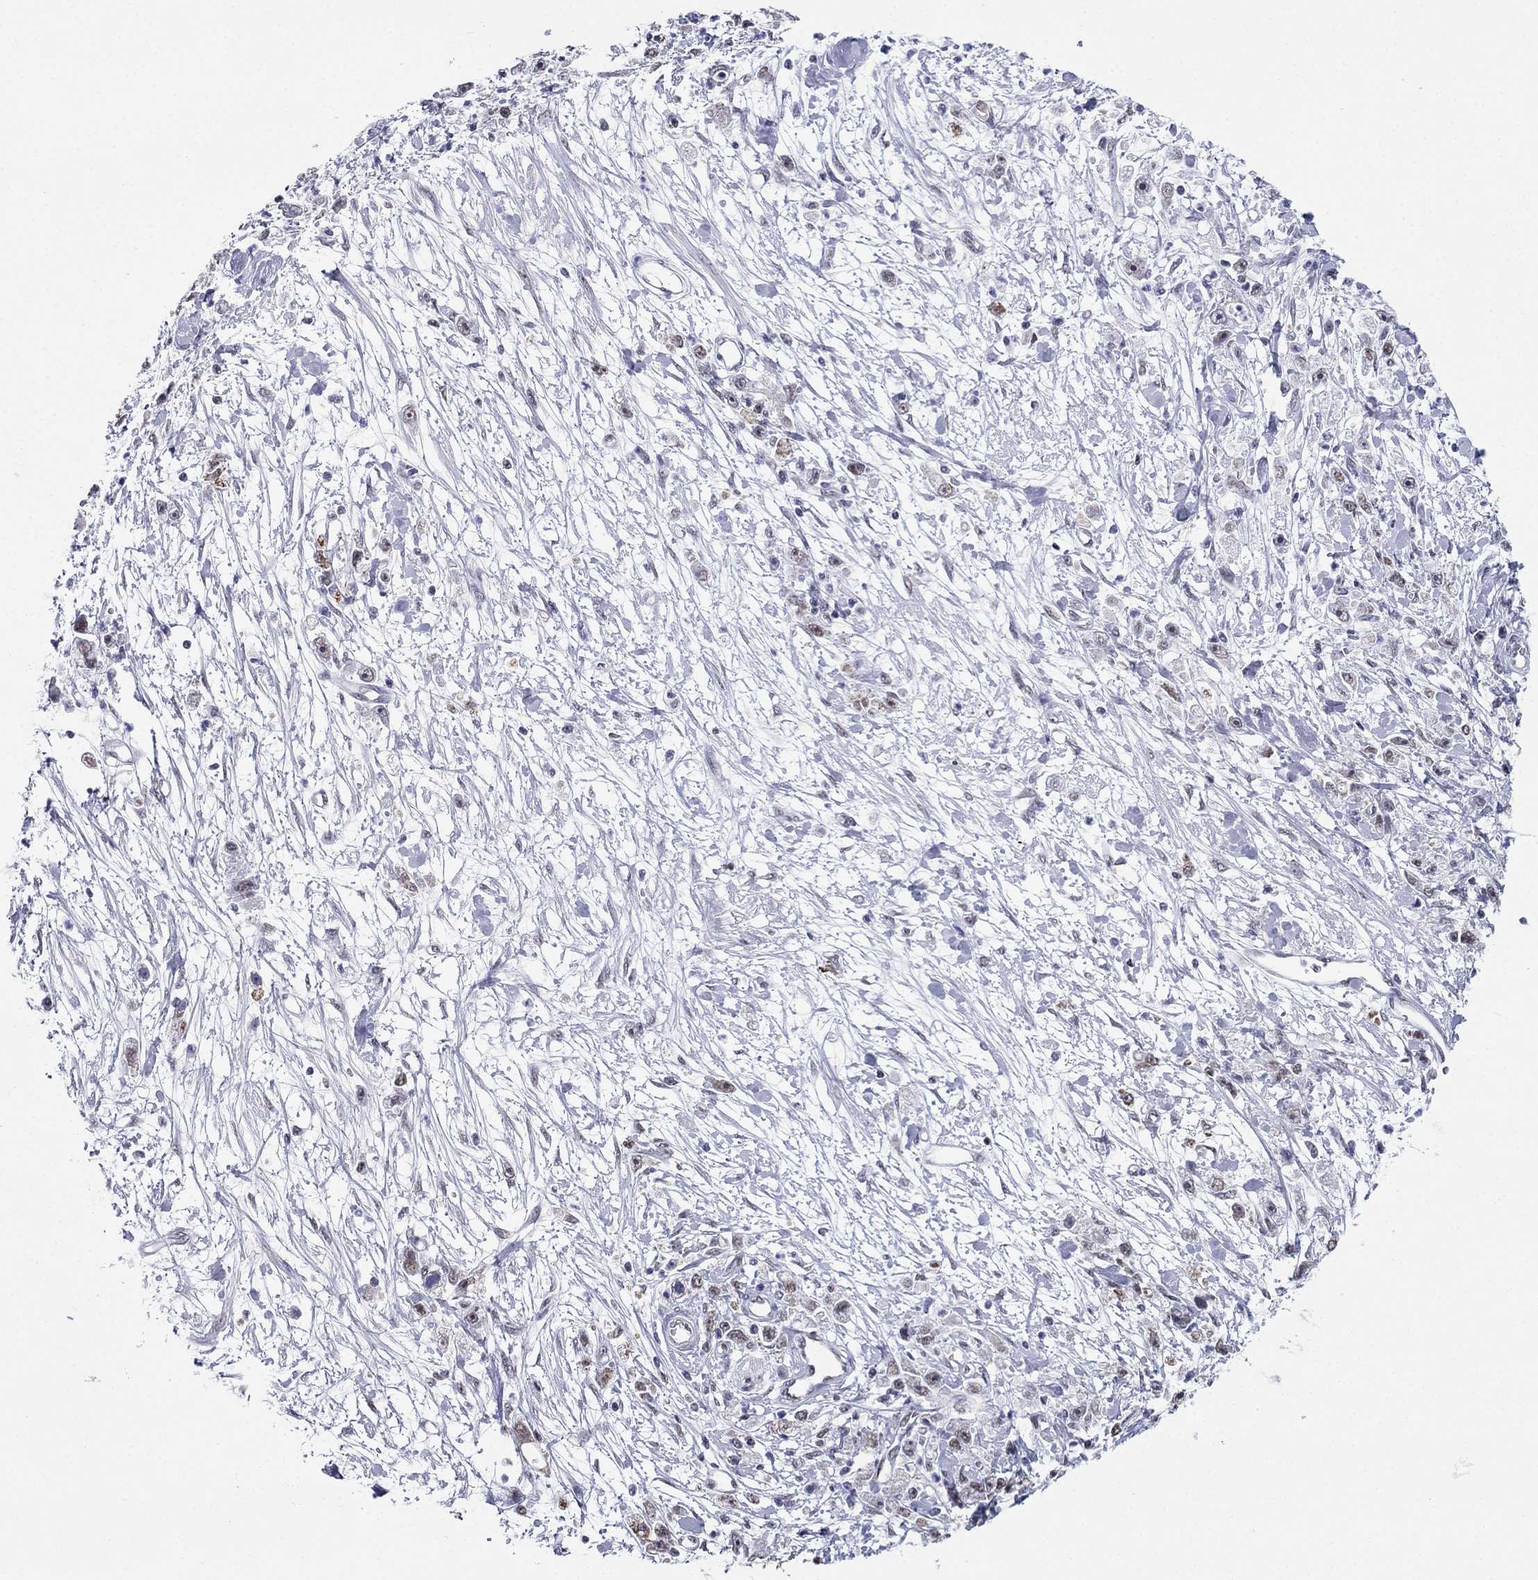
{"staining": {"intensity": "negative", "quantity": "none", "location": "none"}, "tissue": "stomach cancer", "cell_type": "Tumor cells", "image_type": "cancer", "snomed": [{"axis": "morphology", "description": "Adenocarcinoma, NOS"}, {"axis": "topography", "description": "Stomach"}], "caption": "This image is of stomach cancer stained with IHC to label a protein in brown with the nuclei are counter-stained blue. There is no positivity in tumor cells. (DAB (3,3'-diaminobenzidine) immunohistochemistry with hematoxylin counter stain).", "gene": "PPM1G", "patient": {"sex": "female", "age": 59}}